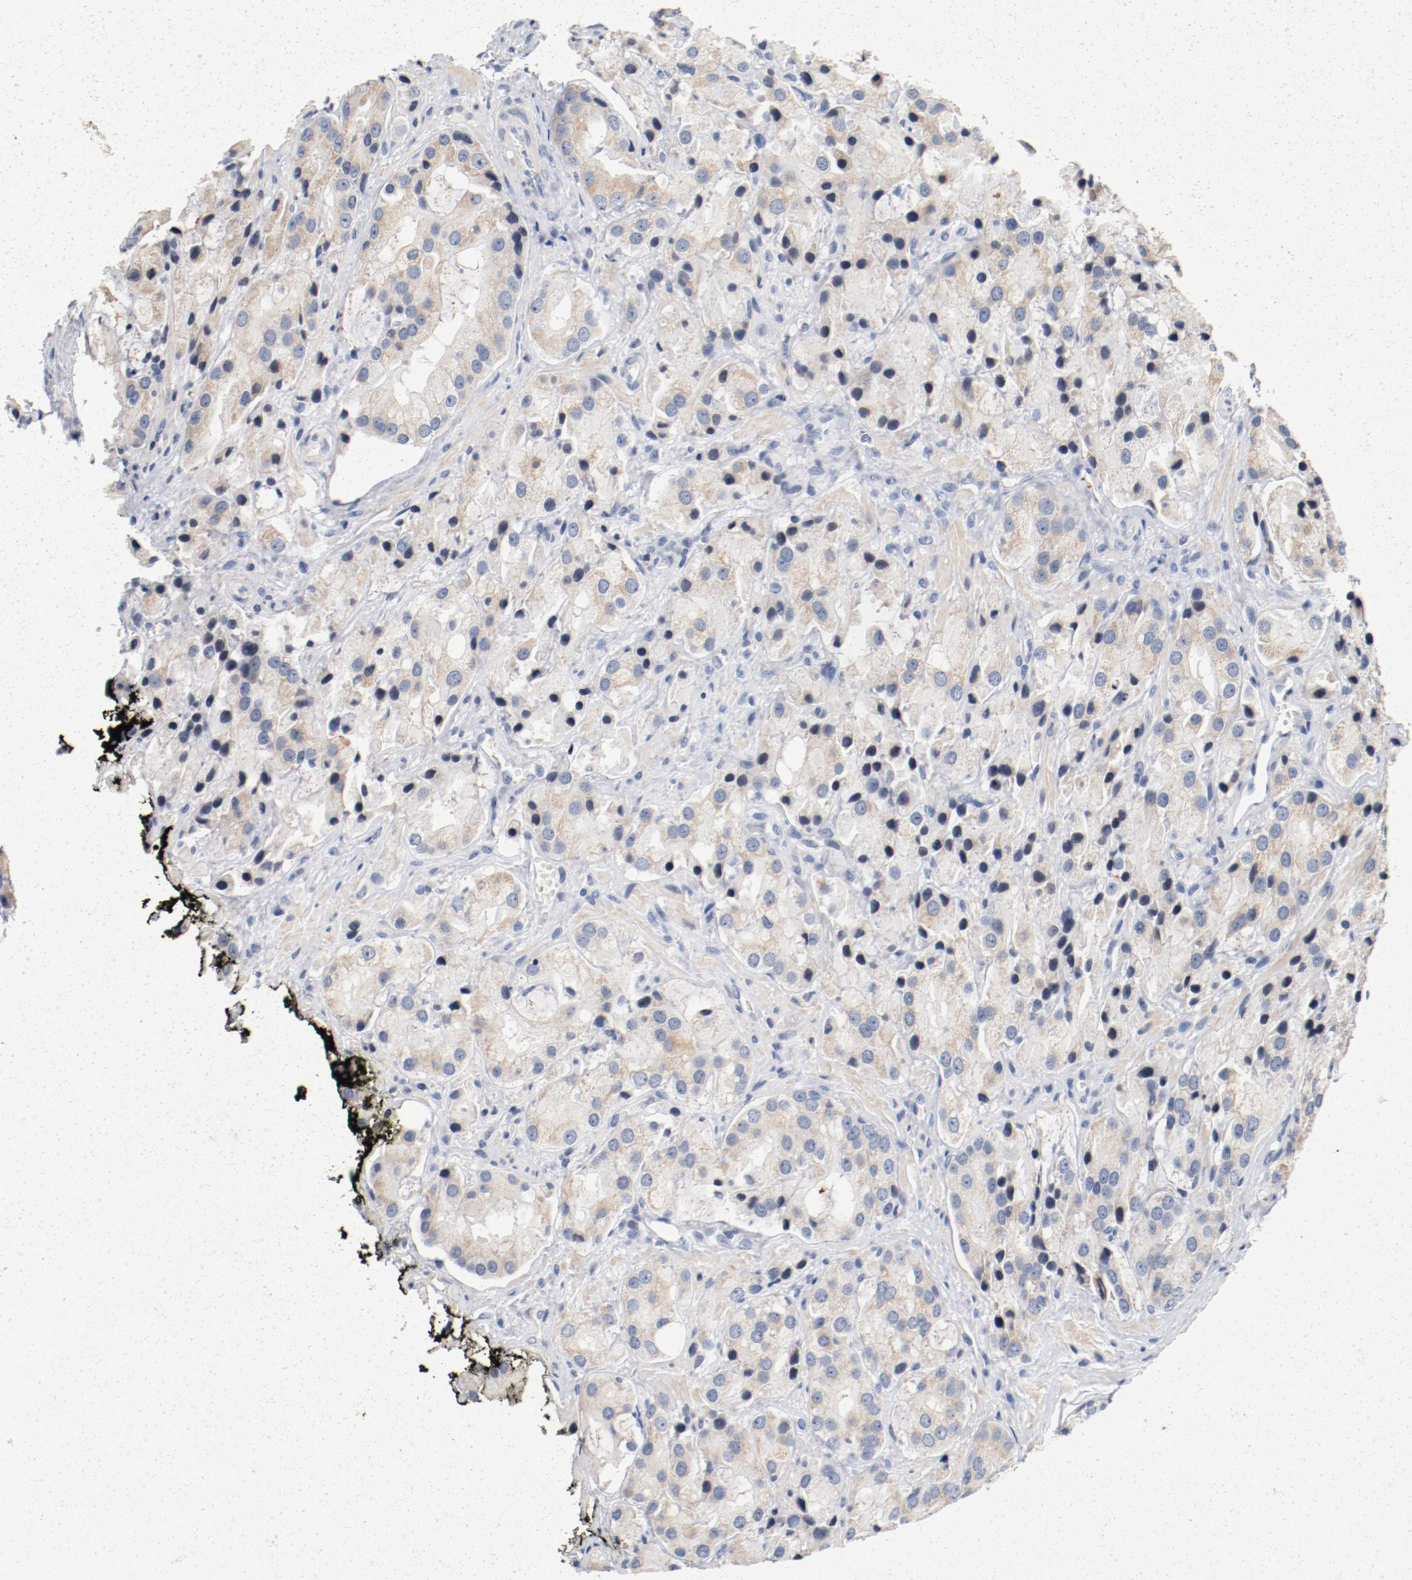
{"staining": {"intensity": "weak", "quantity": ">75%", "location": "cytoplasmic/membranous"}, "tissue": "prostate cancer", "cell_type": "Tumor cells", "image_type": "cancer", "snomed": [{"axis": "morphology", "description": "Adenocarcinoma, High grade"}, {"axis": "topography", "description": "Prostate"}], "caption": "There is low levels of weak cytoplasmic/membranous expression in tumor cells of prostate cancer, as demonstrated by immunohistochemical staining (brown color).", "gene": "PIM1", "patient": {"sex": "male", "age": 70}}